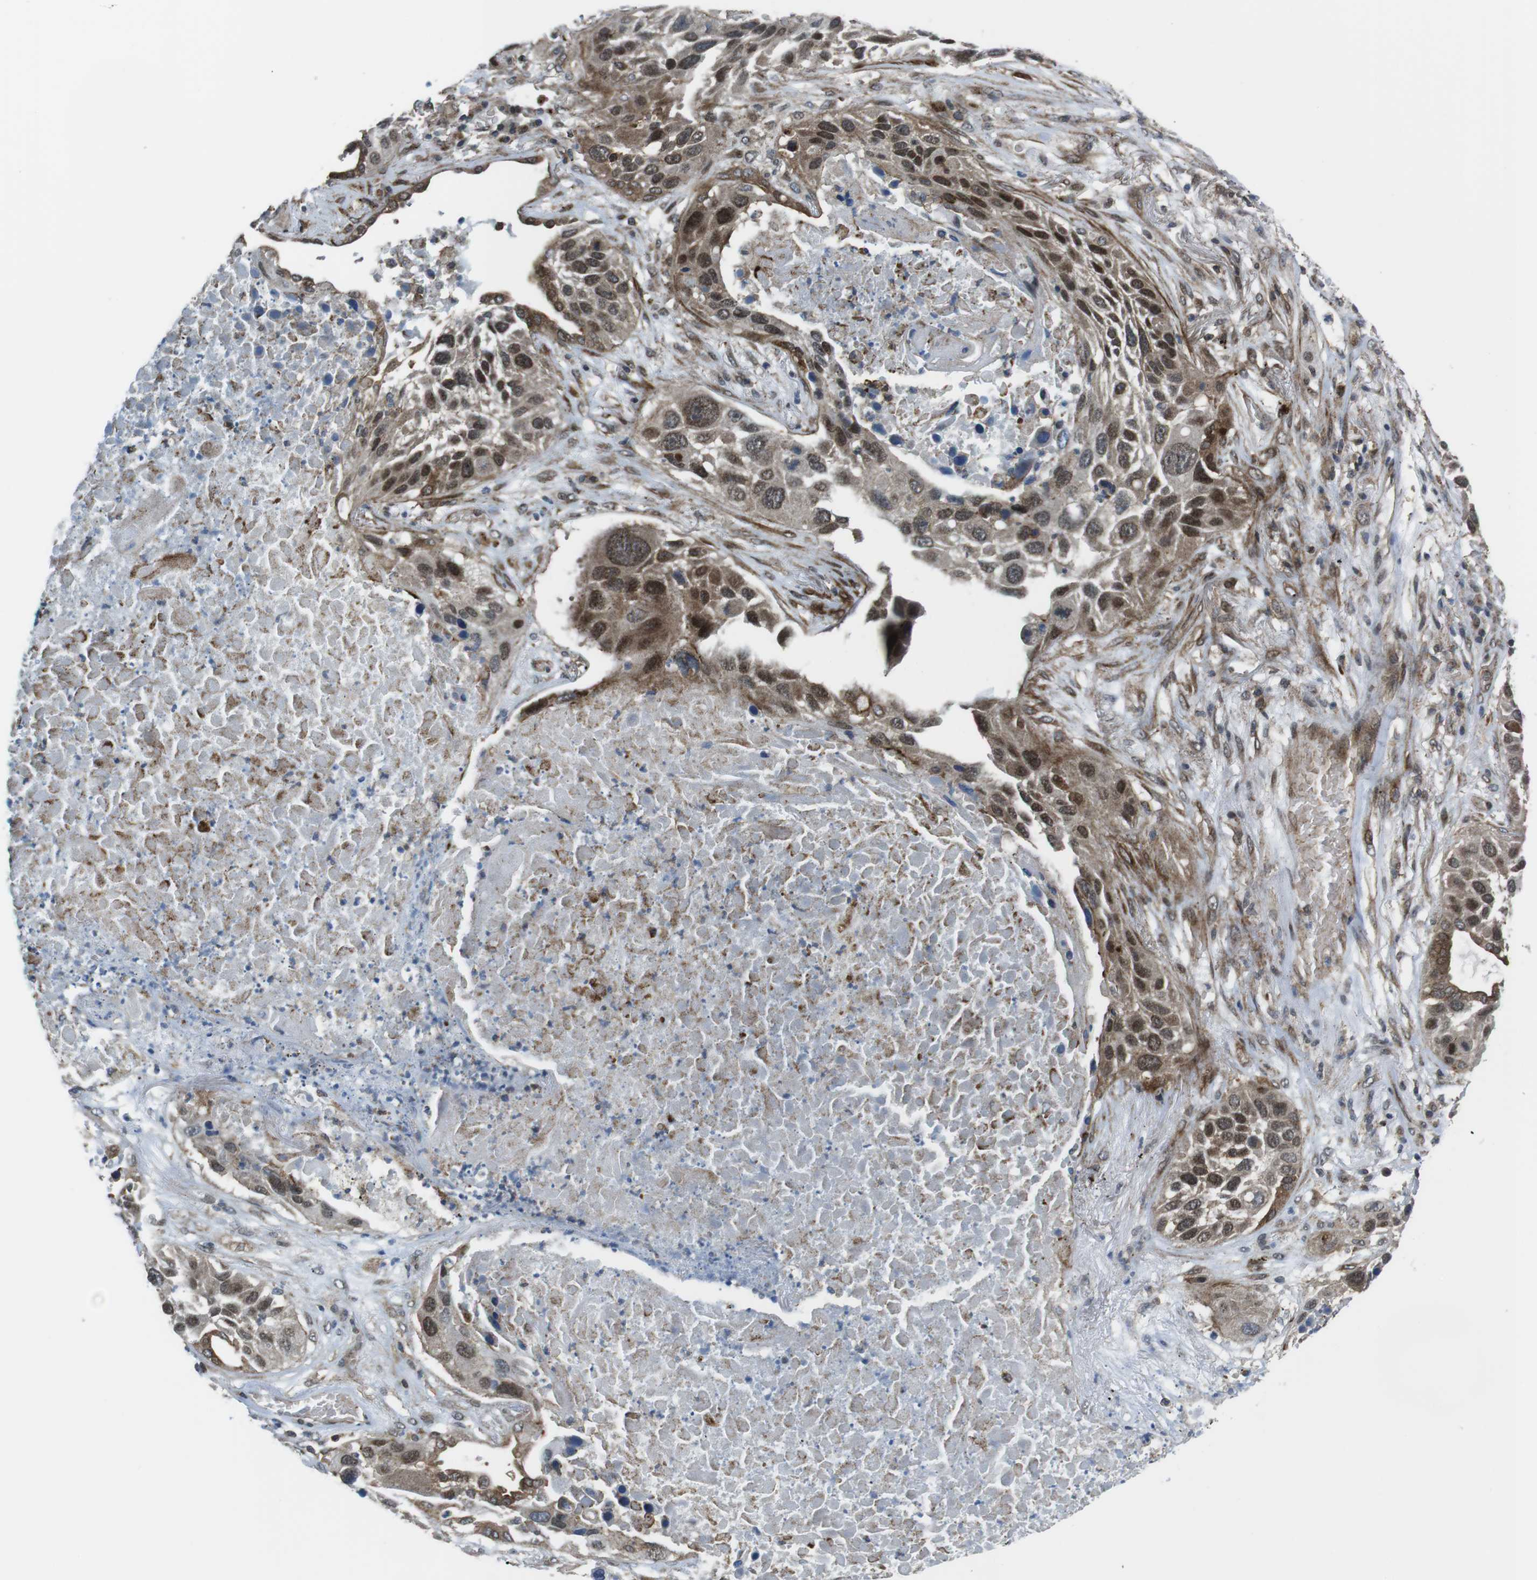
{"staining": {"intensity": "strong", "quantity": "25%-75%", "location": "cytoplasmic/membranous,nuclear"}, "tissue": "lung cancer", "cell_type": "Tumor cells", "image_type": "cancer", "snomed": [{"axis": "morphology", "description": "Squamous cell carcinoma, NOS"}, {"axis": "topography", "description": "Lung"}], "caption": "Human lung squamous cell carcinoma stained with a brown dye displays strong cytoplasmic/membranous and nuclear positive staining in about 25%-75% of tumor cells.", "gene": "CUL7", "patient": {"sex": "male", "age": 57}}